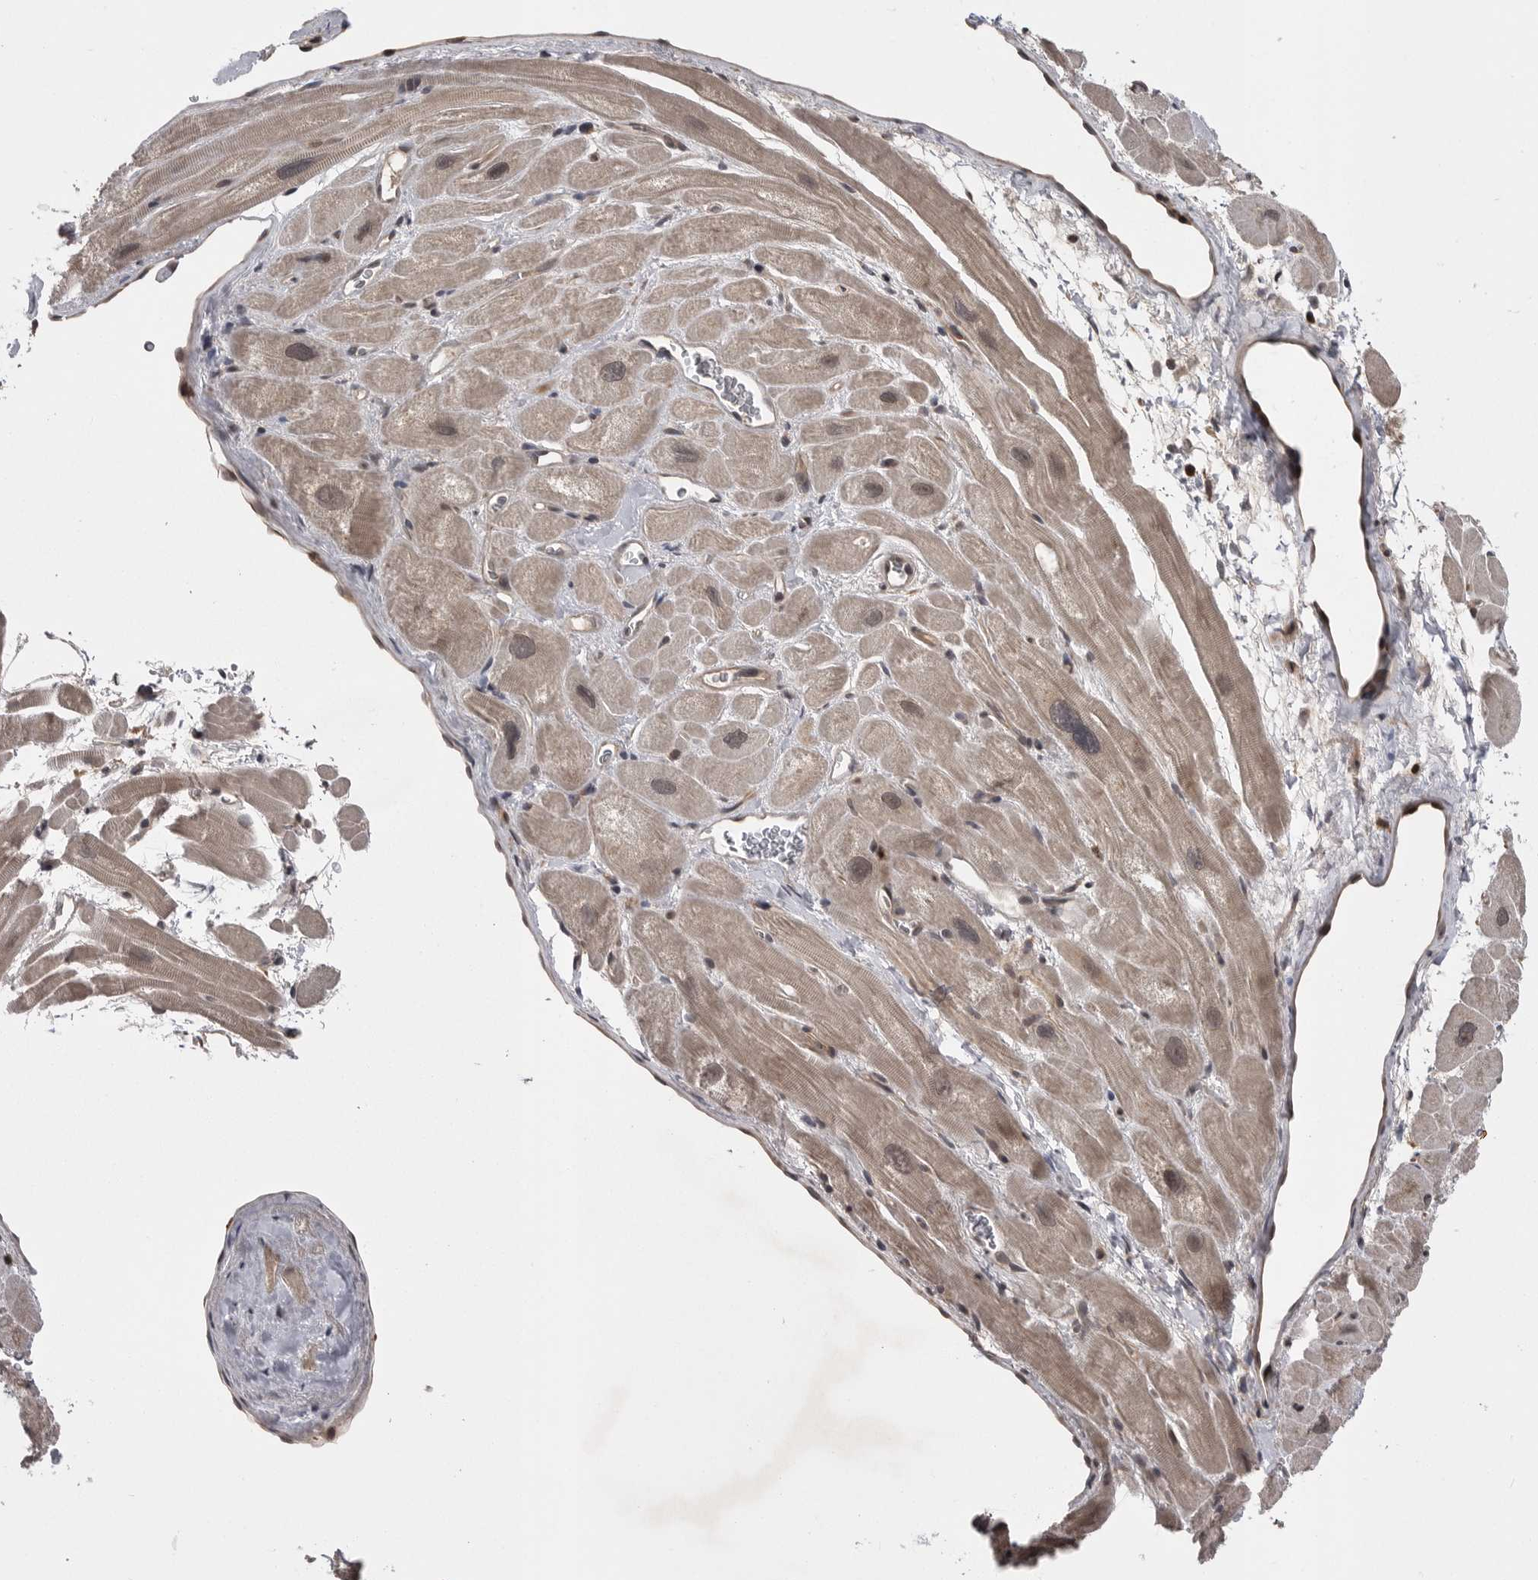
{"staining": {"intensity": "weak", "quantity": "<25%", "location": "cytoplasmic/membranous,nuclear"}, "tissue": "heart muscle", "cell_type": "Cardiomyocytes", "image_type": "normal", "snomed": [{"axis": "morphology", "description": "Normal tissue, NOS"}, {"axis": "topography", "description": "Heart"}], "caption": "This is an immunohistochemistry (IHC) photomicrograph of normal human heart muscle. There is no expression in cardiomyocytes.", "gene": "AOAH", "patient": {"sex": "male", "age": 49}}